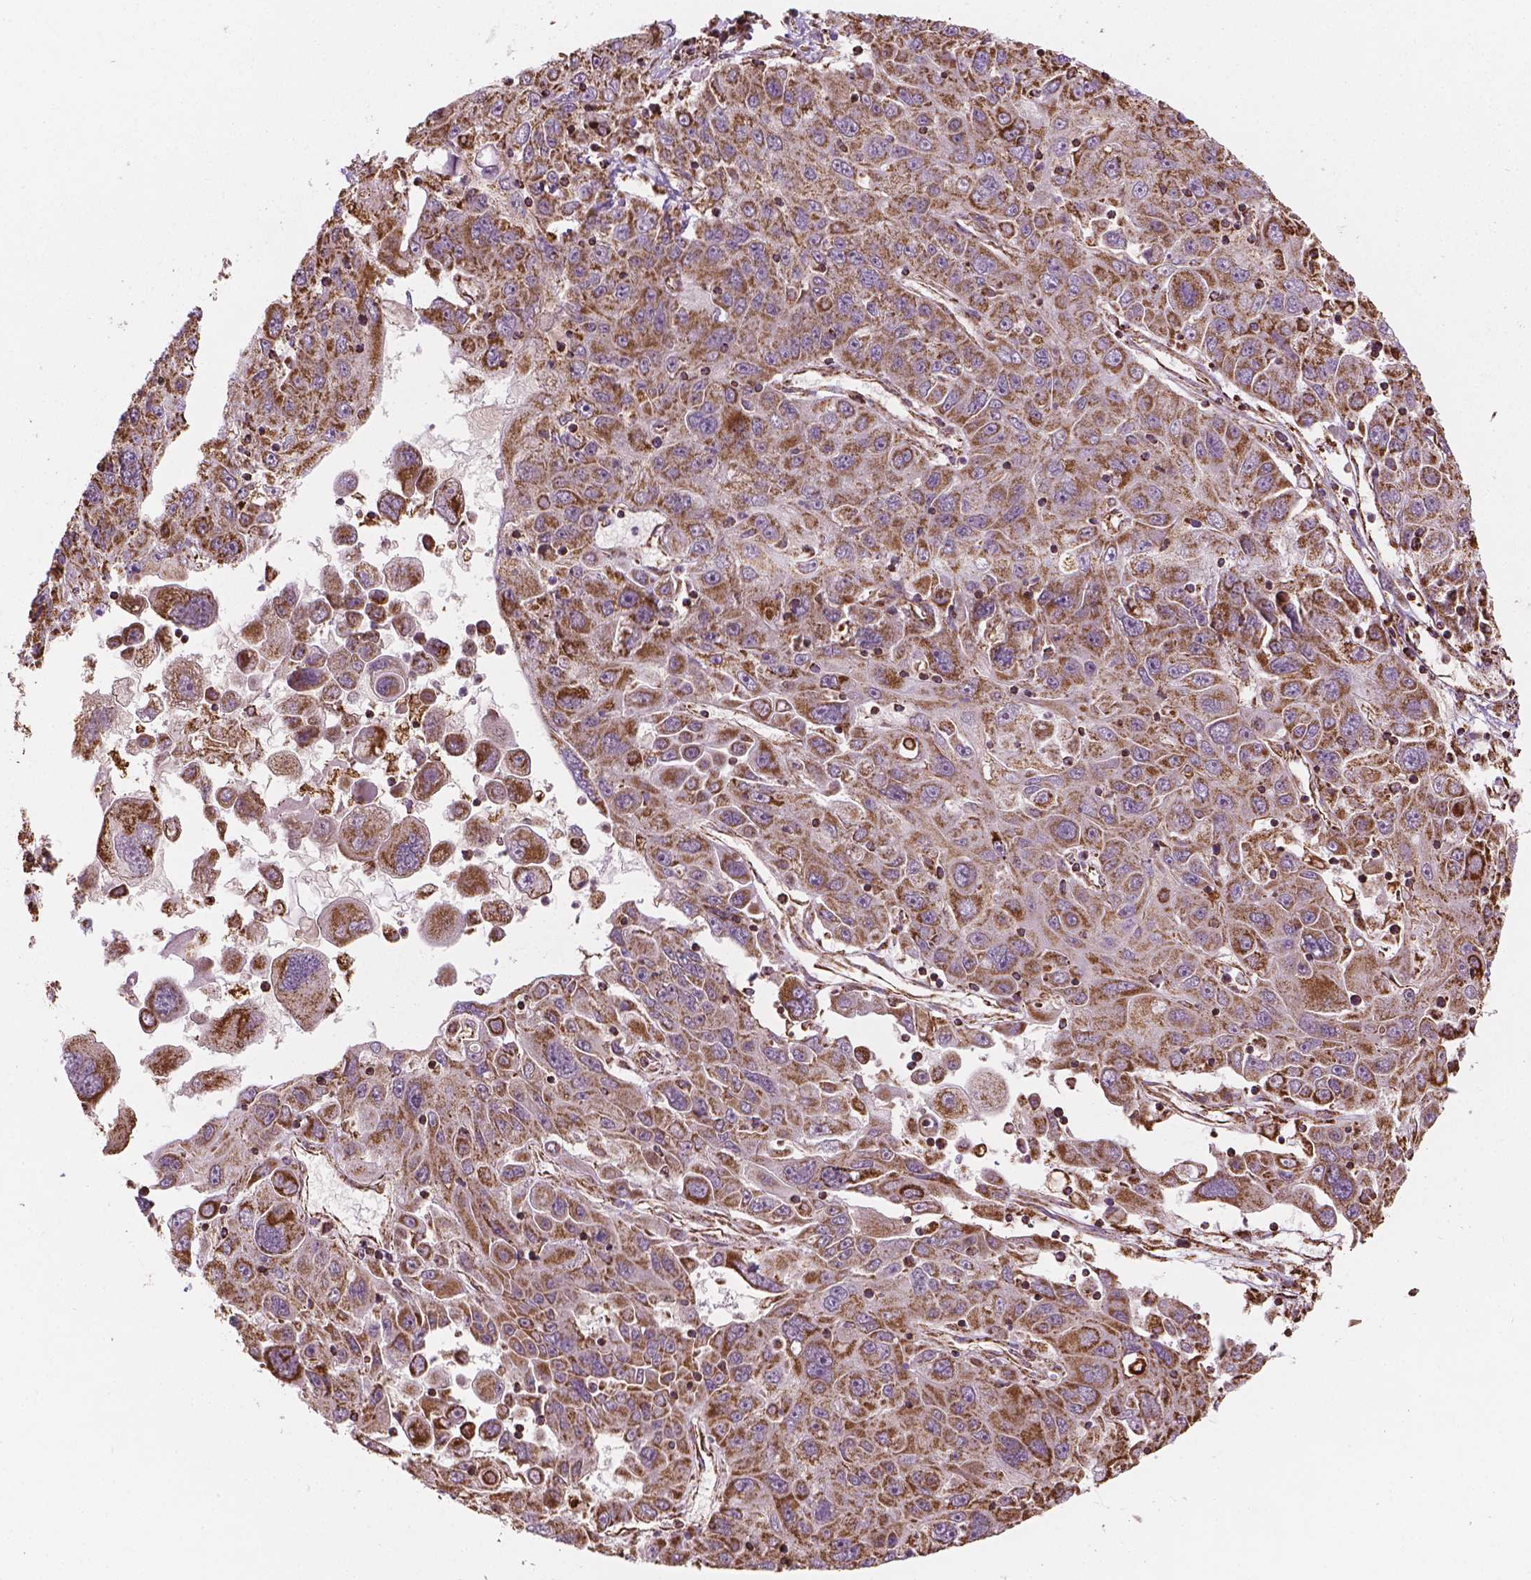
{"staining": {"intensity": "moderate", "quantity": ">75%", "location": "cytoplasmic/membranous"}, "tissue": "stomach cancer", "cell_type": "Tumor cells", "image_type": "cancer", "snomed": [{"axis": "morphology", "description": "Adenocarcinoma, NOS"}, {"axis": "topography", "description": "Stomach"}], "caption": "Immunohistochemical staining of human stomach adenocarcinoma displays medium levels of moderate cytoplasmic/membranous positivity in about >75% of tumor cells.", "gene": "HS3ST3A1", "patient": {"sex": "male", "age": 56}}